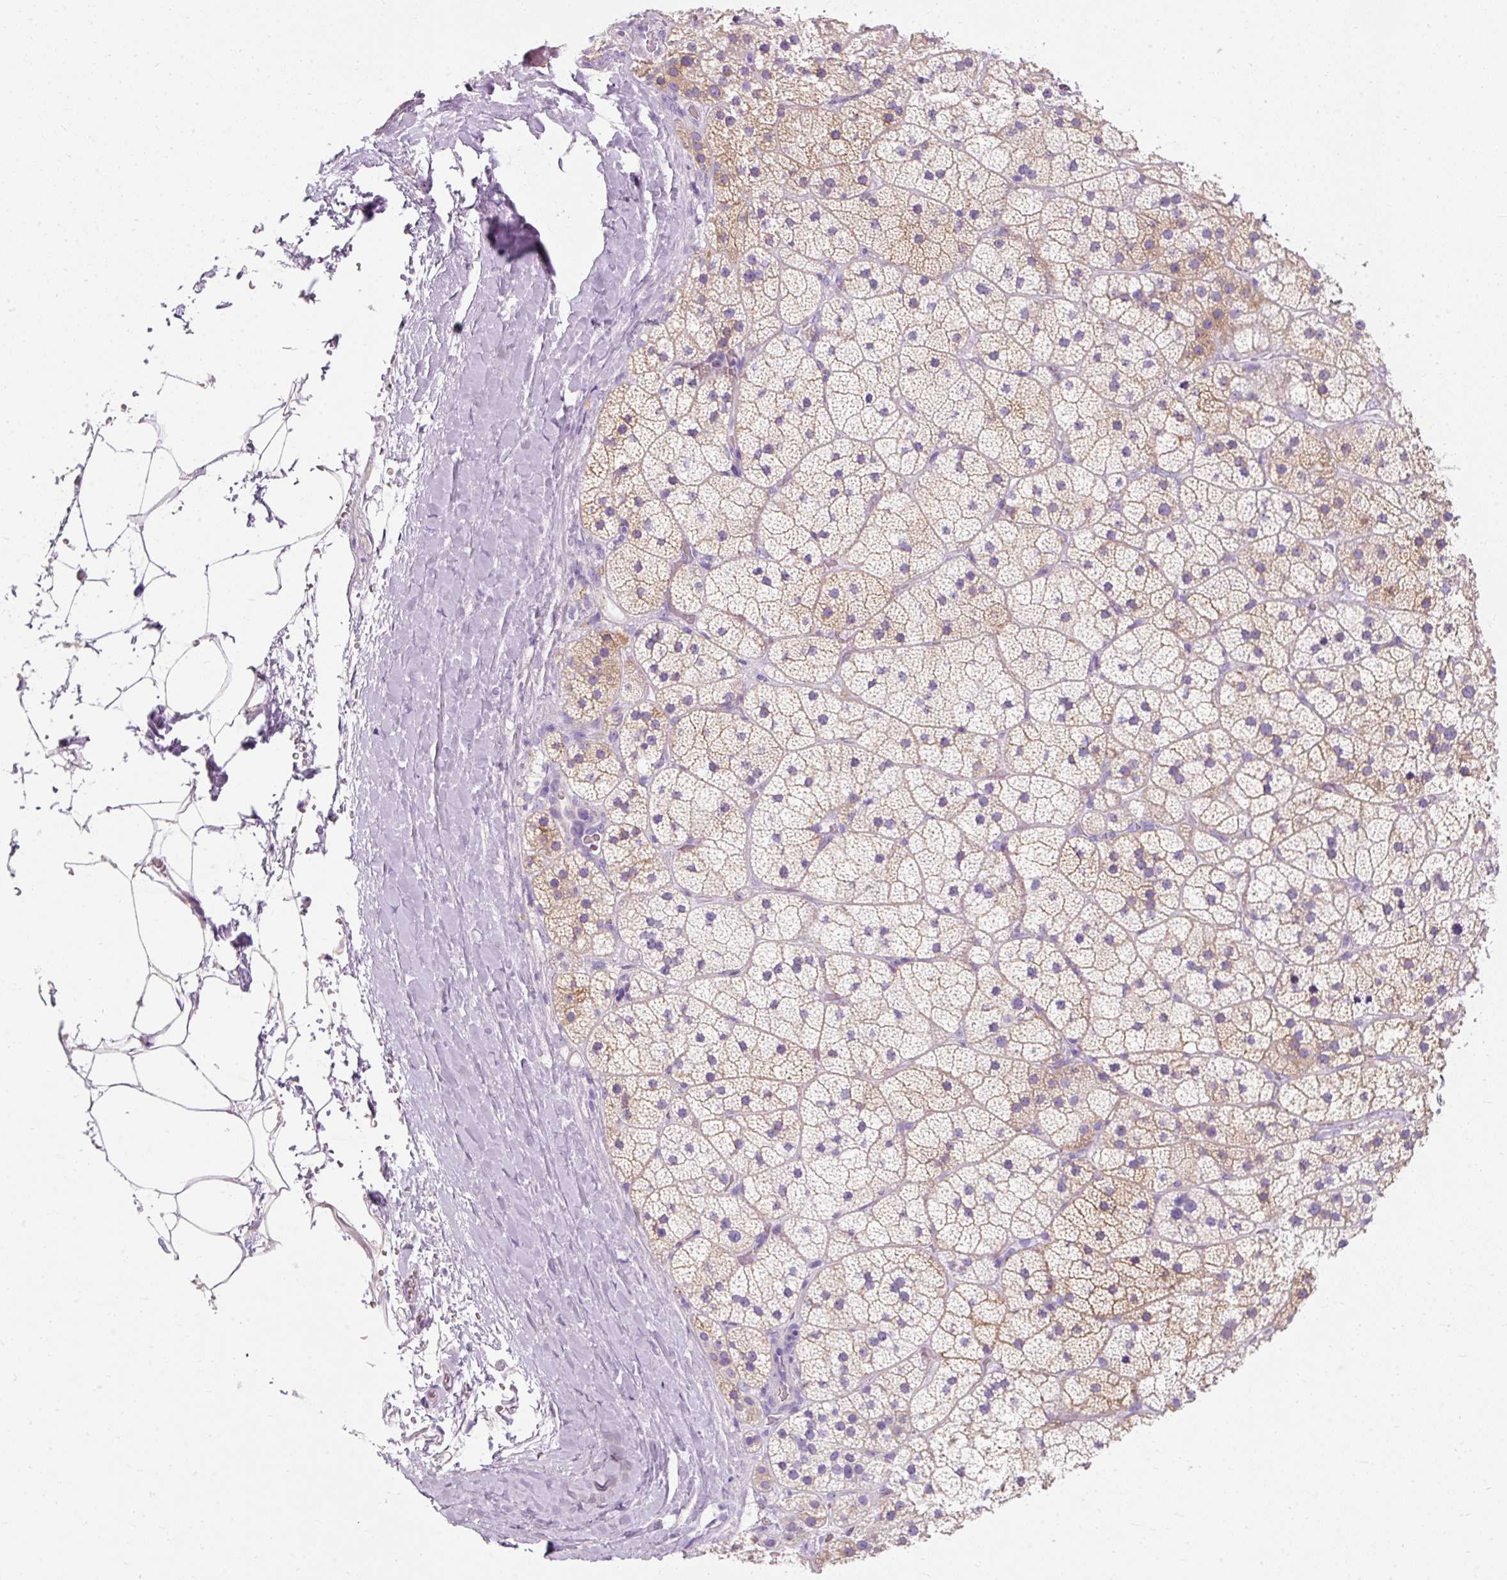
{"staining": {"intensity": "moderate", "quantity": "<25%", "location": "cytoplasmic/membranous"}, "tissue": "adrenal gland", "cell_type": "Glandular cells", "image_type": "normal", "snomed": [{"axis": "morphology", "description": "Normal tissue, NOS"}, {"axis": "topography", "description": "Adrenal gland"}], "caption": "This histopathology image exhibits immunohistochemistry staining of benign human adrenal gland, with low moderate cytoplasmic/membranous staining in about <25% of glandular cells.", "gene": "TMEM213", "patient": {"sex": "male", "age": 57}}